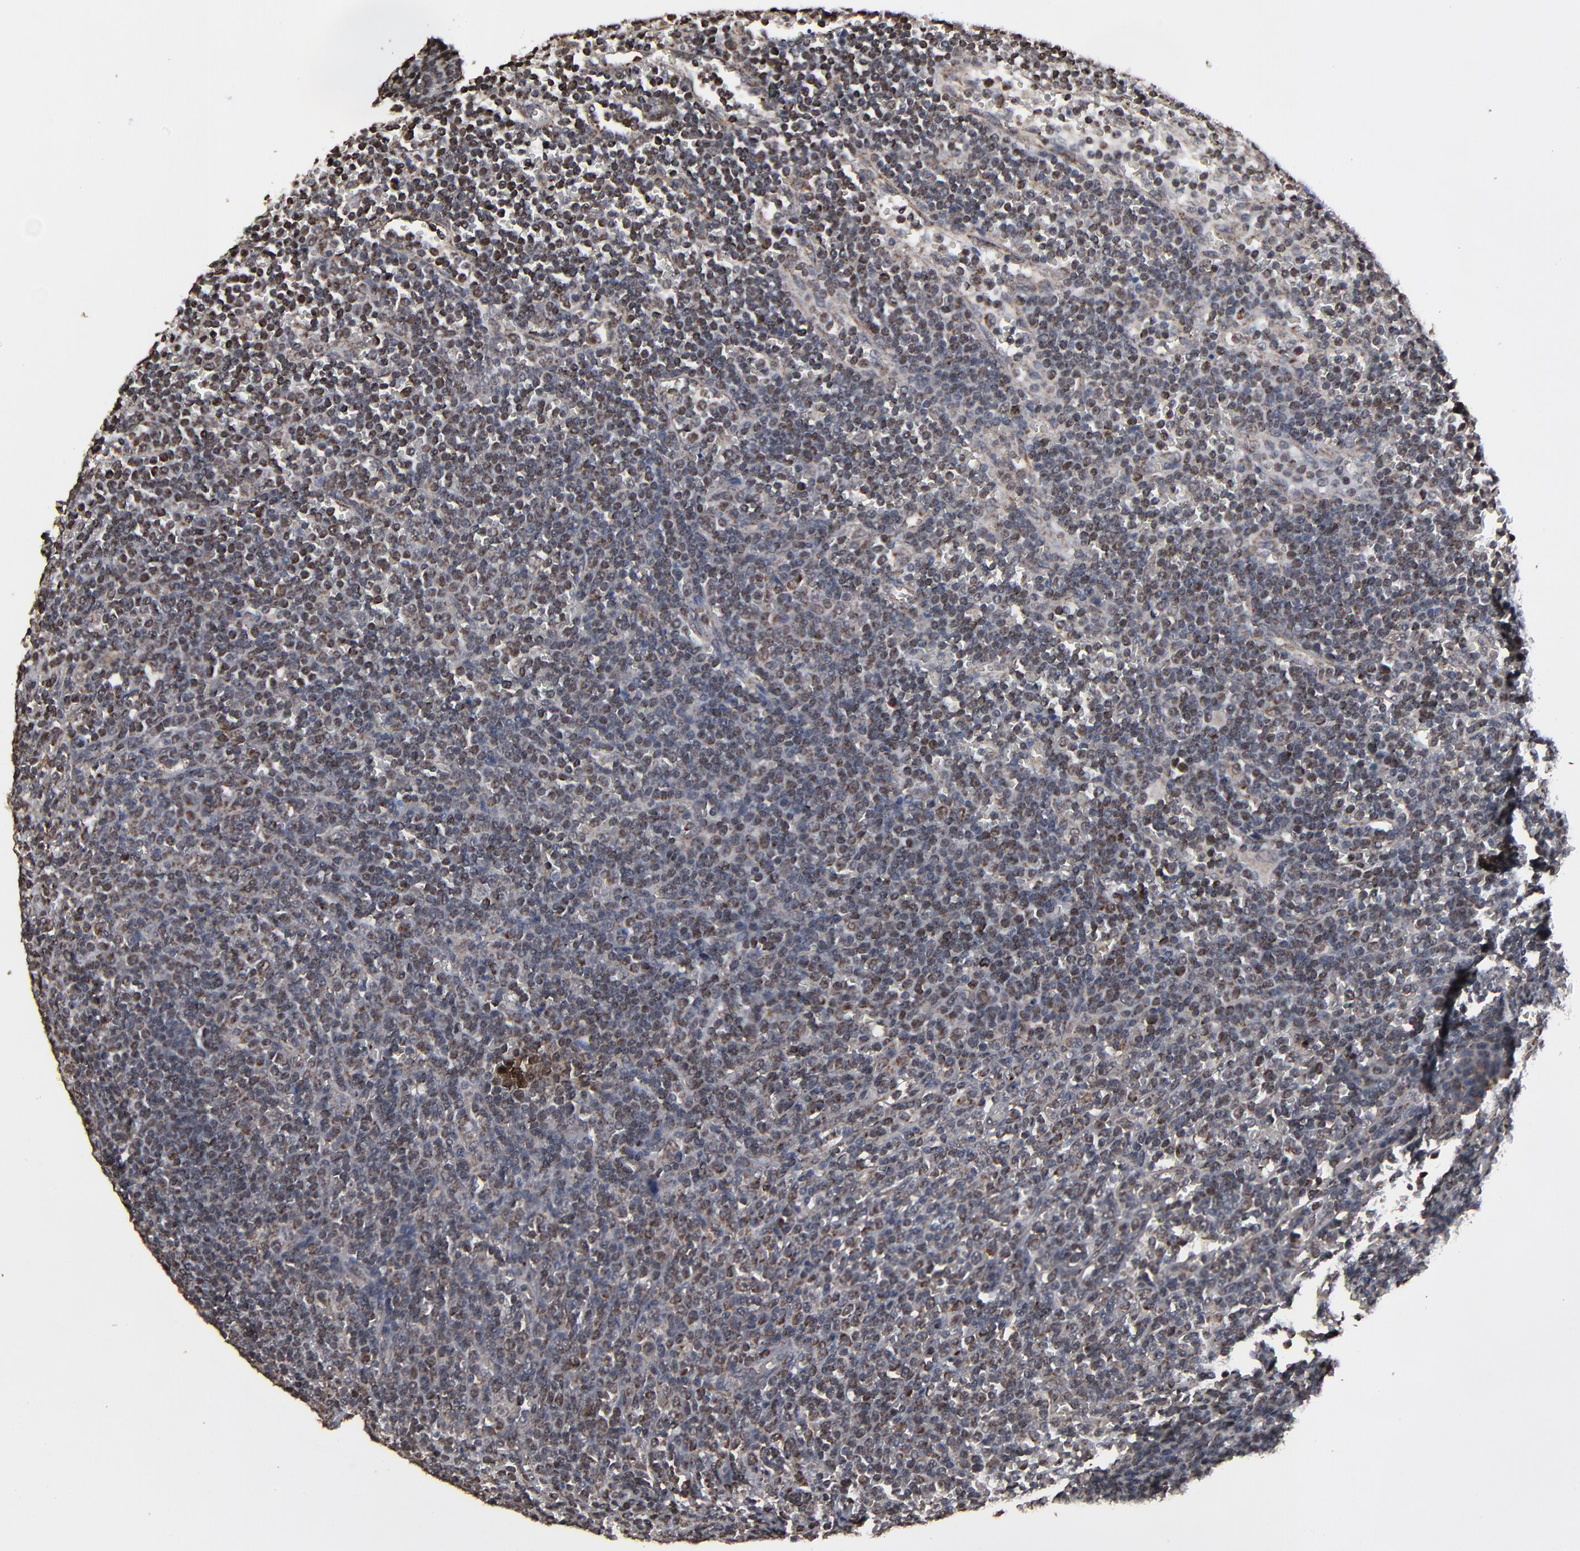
{"staining": {"intensity": "weak", "quantity": "25%-75%", "location": "nuclear"}, "tissue": "lymphoma", "cell_type": "Tumor cells", "image_type": "cancer", "snomed": [{"axis": "morphology", "description": "Malignant lymphoma, non-Hodgkin's type, Low grade"}, {"axis": "topography", "description": "Spleen"}], "caption": "Brown immunohistochemical staining in low-grade malignant lymphoma, non-Hodgkin's type exhibits weak nuclear staining in approximately 25%-75% of tumor cells.", "gene": "BNIP3", "patient": {"sex": "male", "age": 80}}